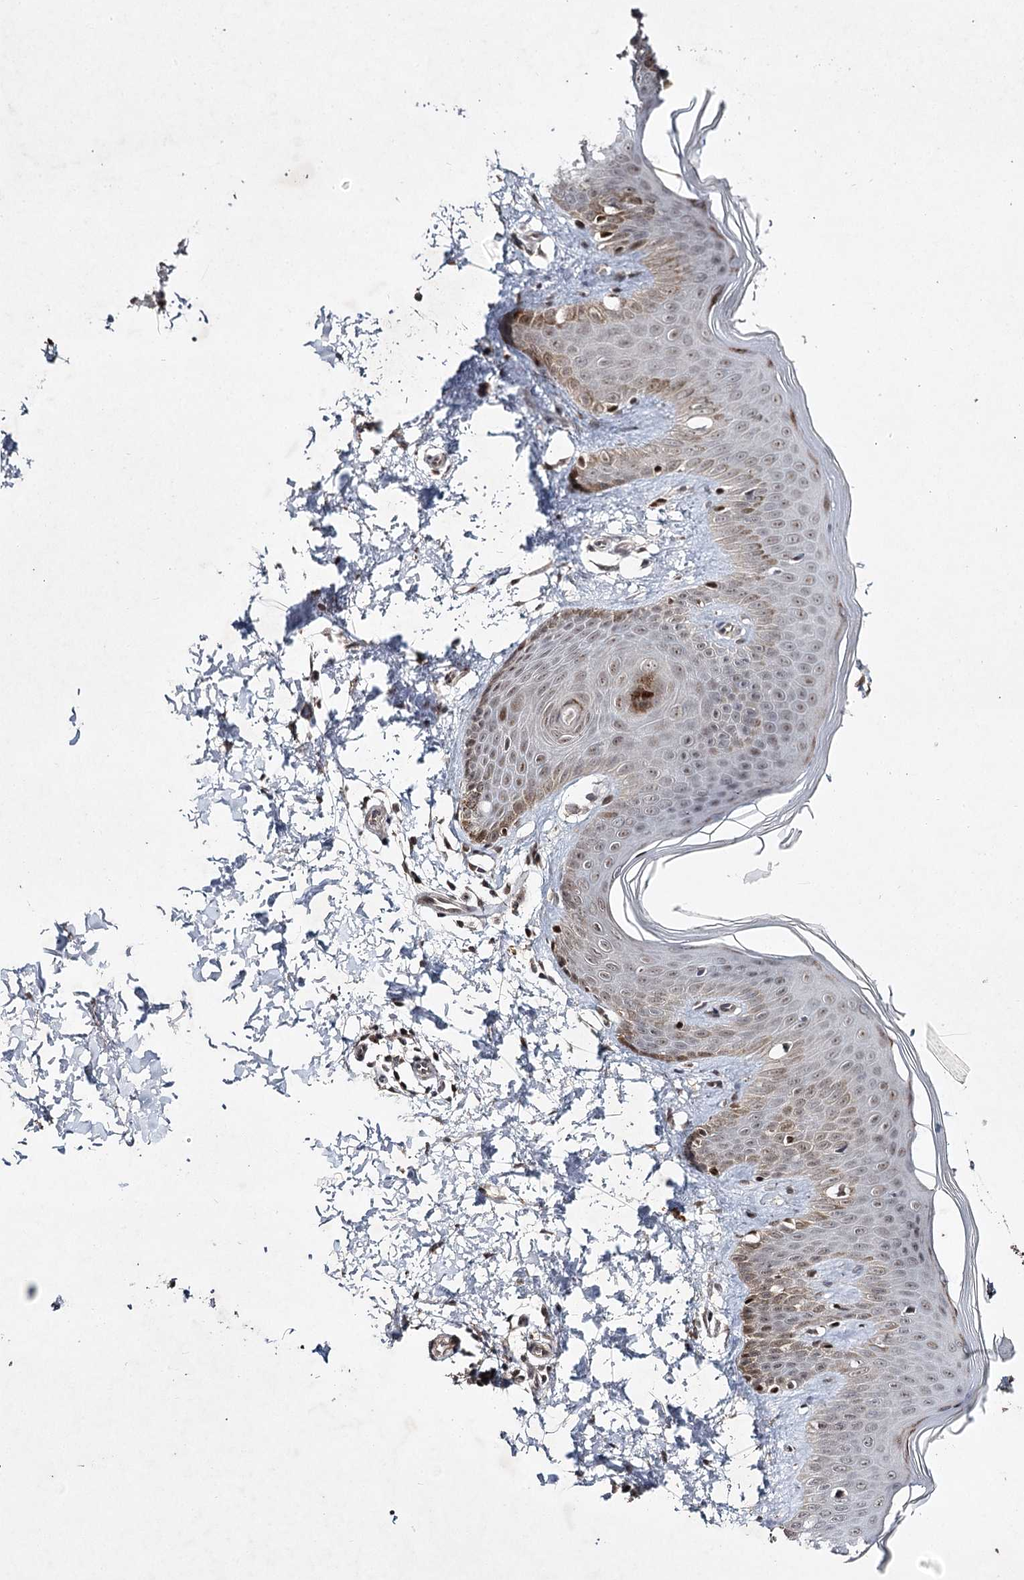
{"staining": {"intensity": "moderate", "quantity": ">75%", "location": "nuclear"}, "tissue": "skin", "cell_type": "Fibroblasts", "image_type": "normal", "snomed": [{"axis": "morphology", "description": "Normal tissue, NOS"}, {"axis": "topography", "description": "Skin"}], "caption": "This histopathology image exhibits unremarkable skin stained with immunohistochemistry to label a protein in brown. The nuclear of fibroblasts show moderate positivity for the protein. Nuclei are counter-stained blue.", "gene": "DCUN1D4", "patient": {"sex": "male", "age": 36}}